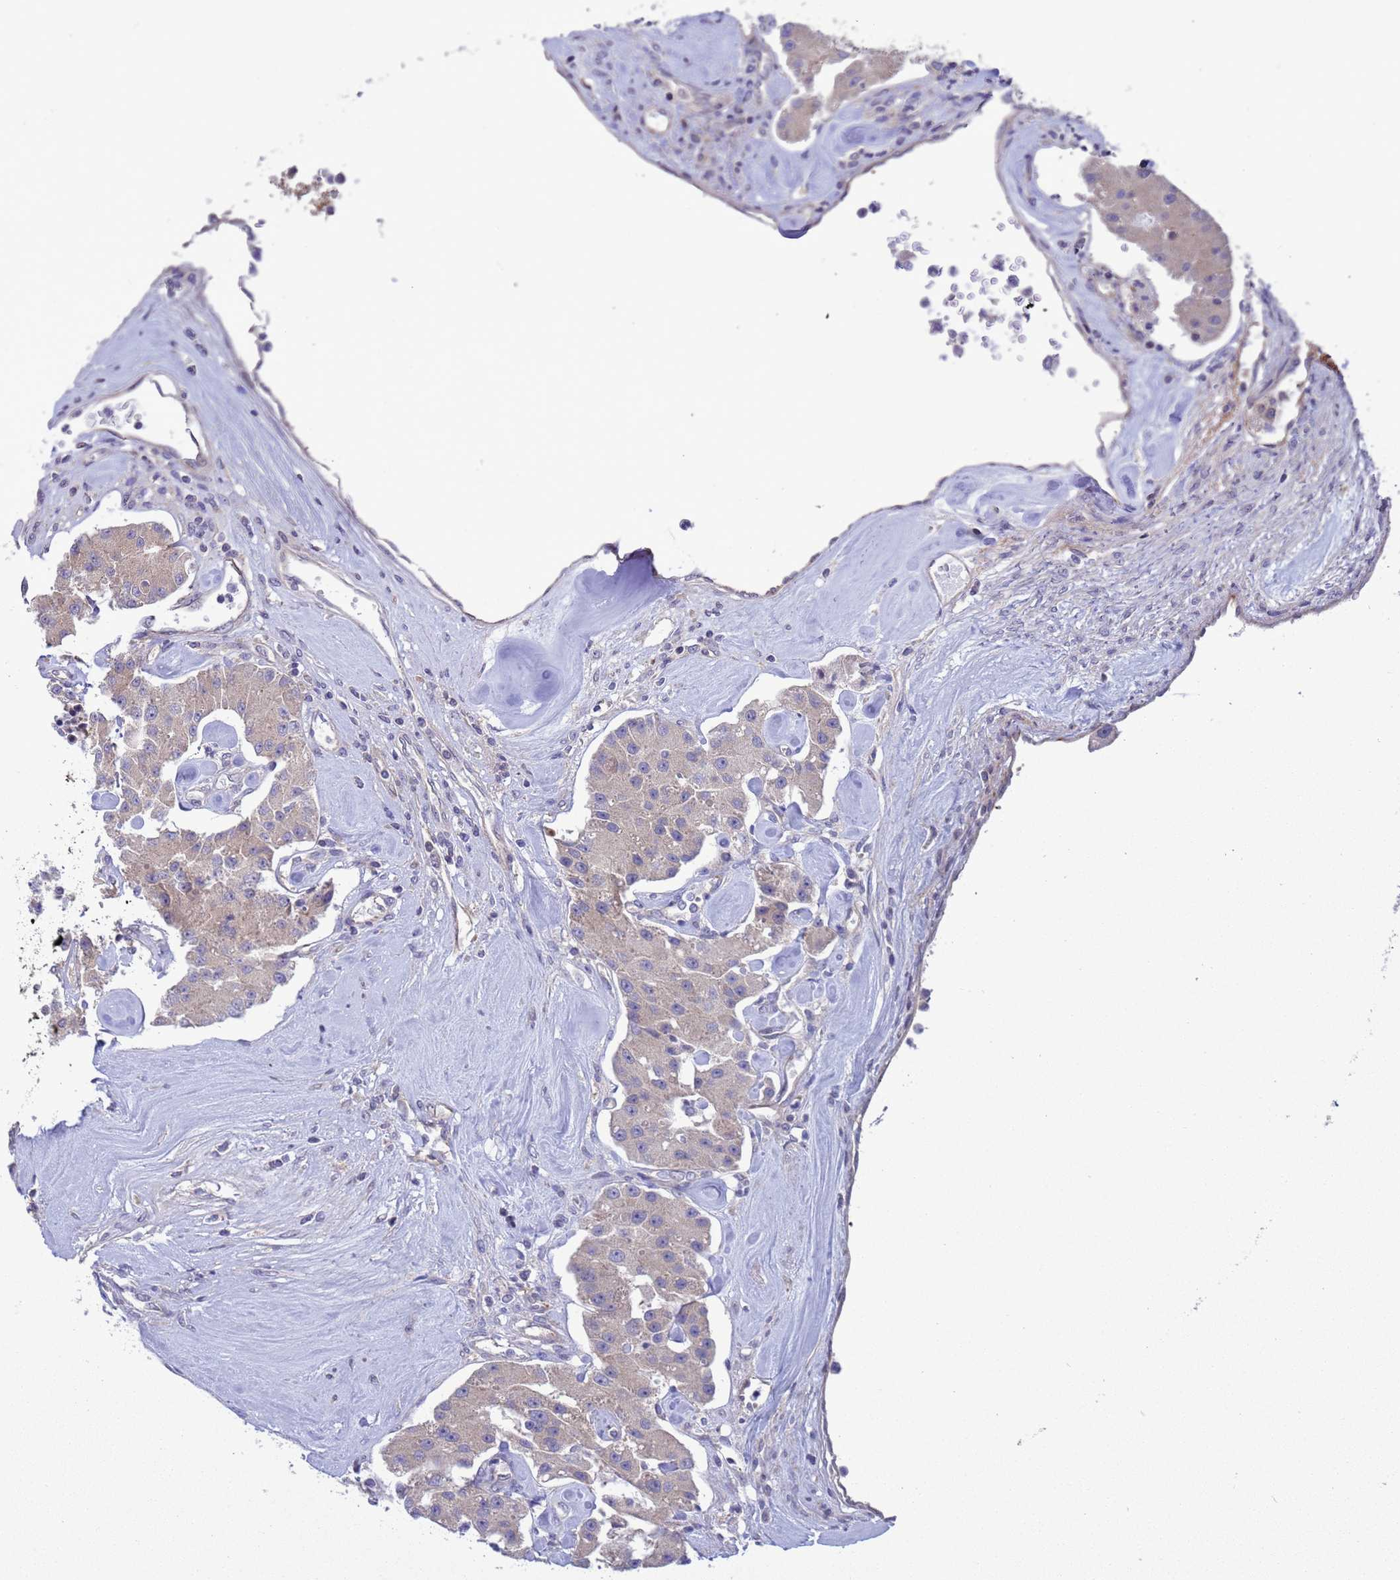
{"staining": {"intensity": "negative", "quantity": "none", "location": "none"}, "tissue": "carcinoid", "cell_type": "Tumor cells", "image_type": "cancer", "snomed": [{"axis": "morphology", "description": "Carcinoid, malignant, NOS"}, {"axis": "topography", "description": "Pancreas"}], "caption": "DAB (3,3'-diaminobenzidine) immunohistochemical staining of human malignant carcinoid demonstrates no significant staining in tumor cells.", "gene": "GJA10", "patient": {"sex": "male", "age": 41}}